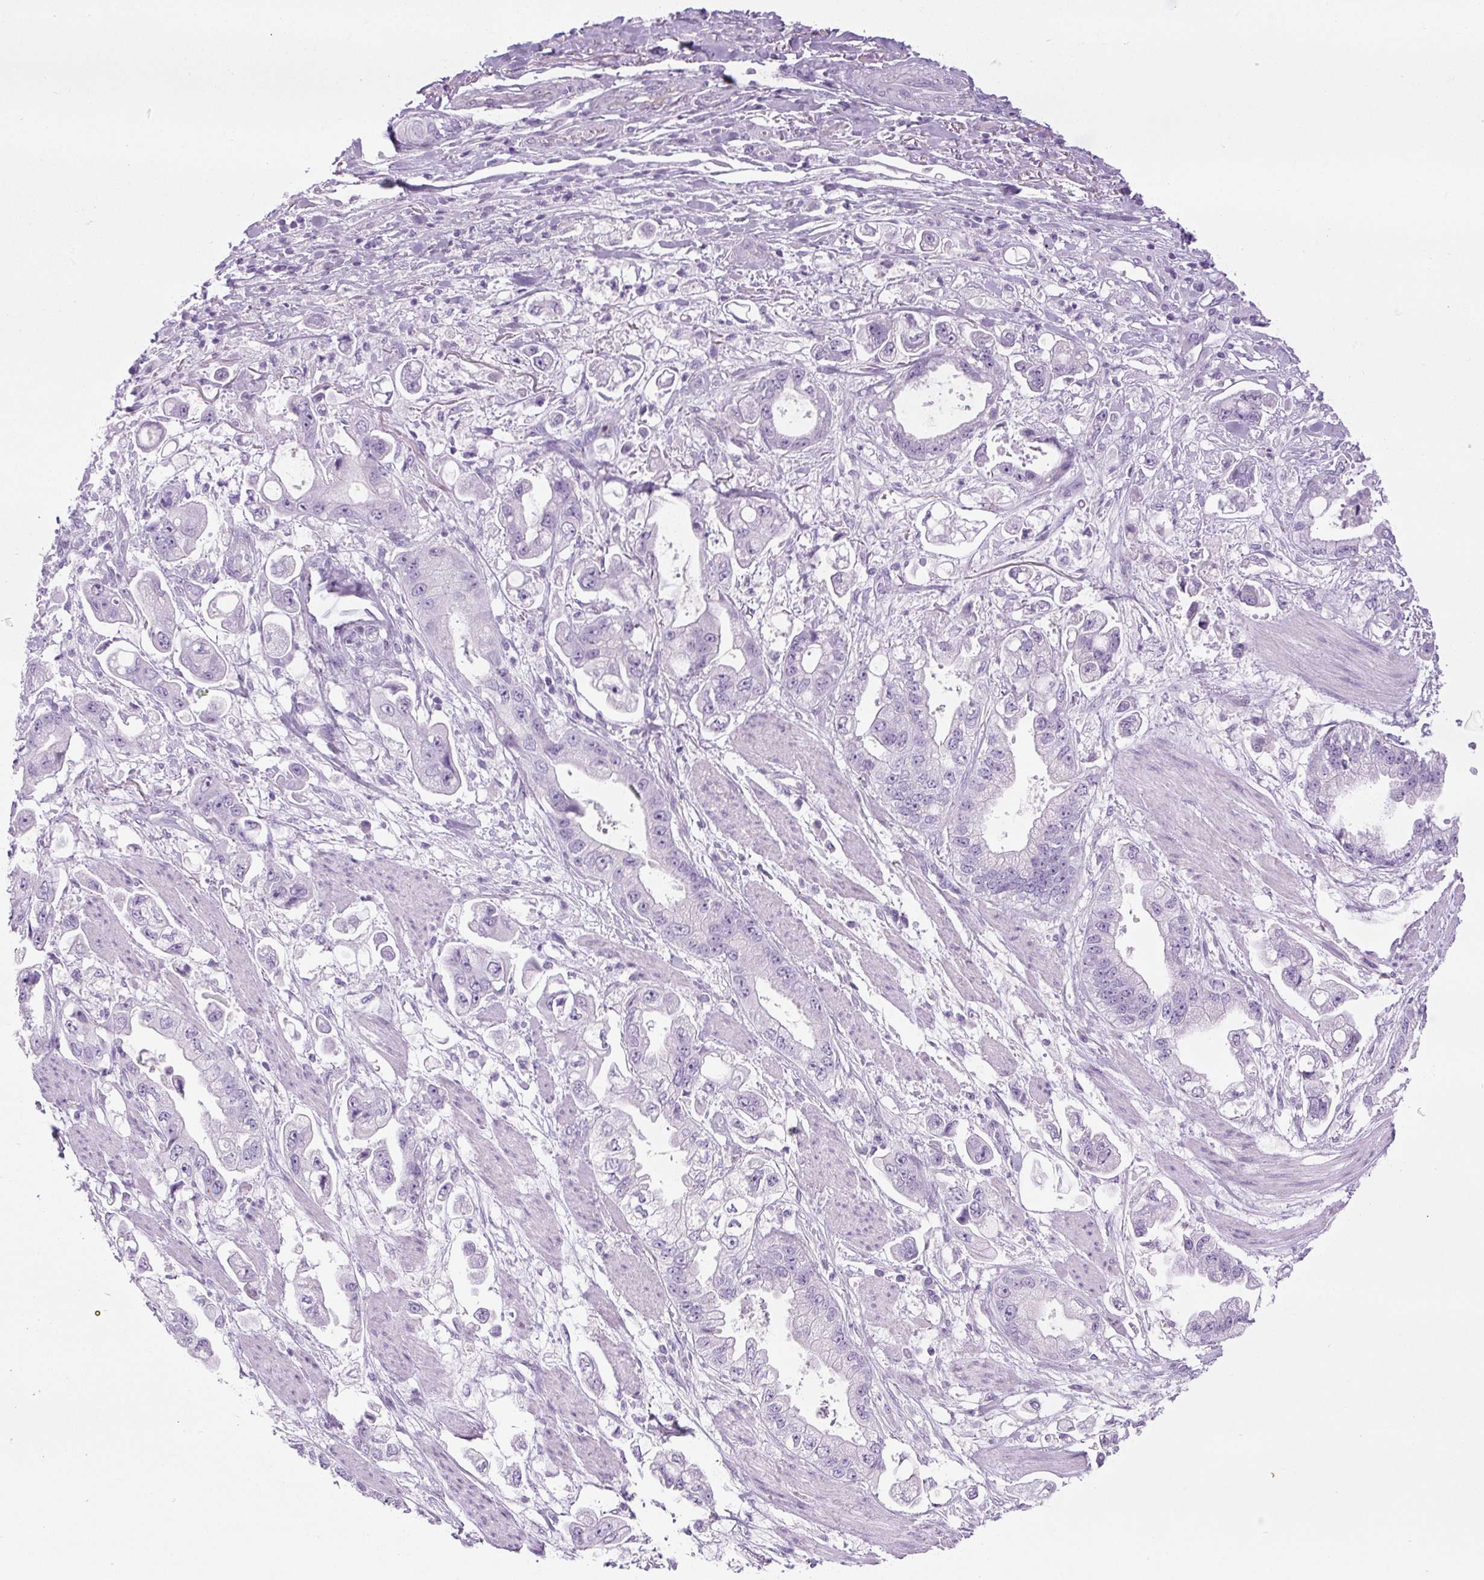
{"staining": {"intensity": "negative", "quantity": "none", "location": "none"}, "tissue": "stomach cancer", "cell_type": "Tumor cells", "image_type": "cancer", "snomed": [{"axis": "morphology", "description": "Adenocarcinoma, NOS"}, {"axis": "topography", "description": "Stomach"}], "caption": "Histopathology image shows no significant protein positivity in tumor cells of adenocarcinoma (stomach).", "gene": "RSPO4", "patient": {"sex": "male", "age": 62}}